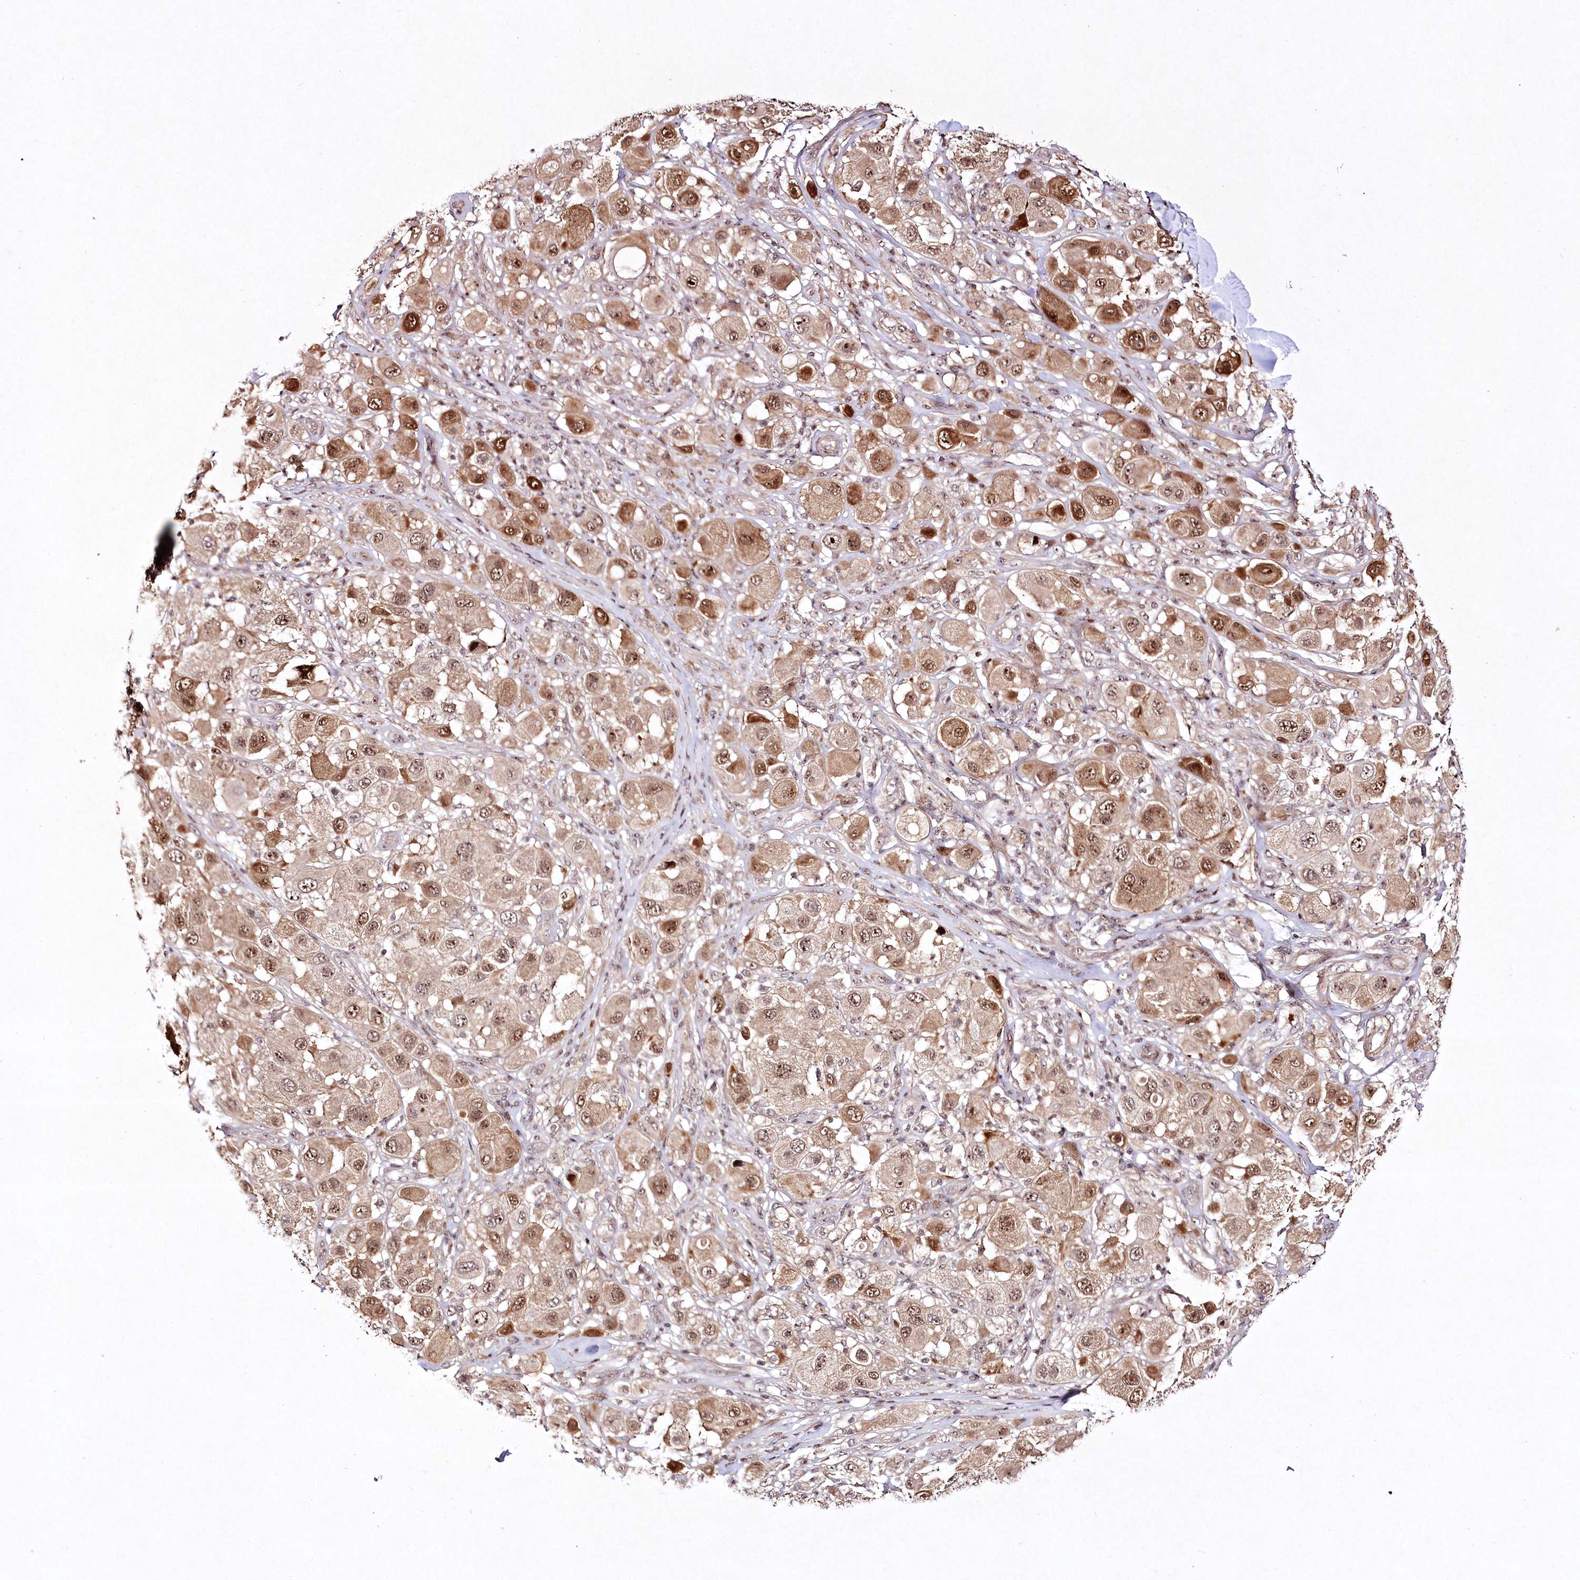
{"staining": {"intensity": "moderate", "quantity": ">75%", "location": "cytoplasmic/membranous,nuclear"}, "tissue": "melanoma", "cell_type": "Tumor cells", "image_type": "cancer", "snomed": [{"axis": "morphology", "description": "Malignant melanoma, Metastatic site"}, {"axis": "topography", "description": "Skin"}], "caption": "IHC of human melanoma displays medium levels of moderate cytoplasmic/membranous and nuclear positivity in approximately >75% of tumor cells.", "gene": "CCDC59", "patient": {"sex": "male", "age": 41}}